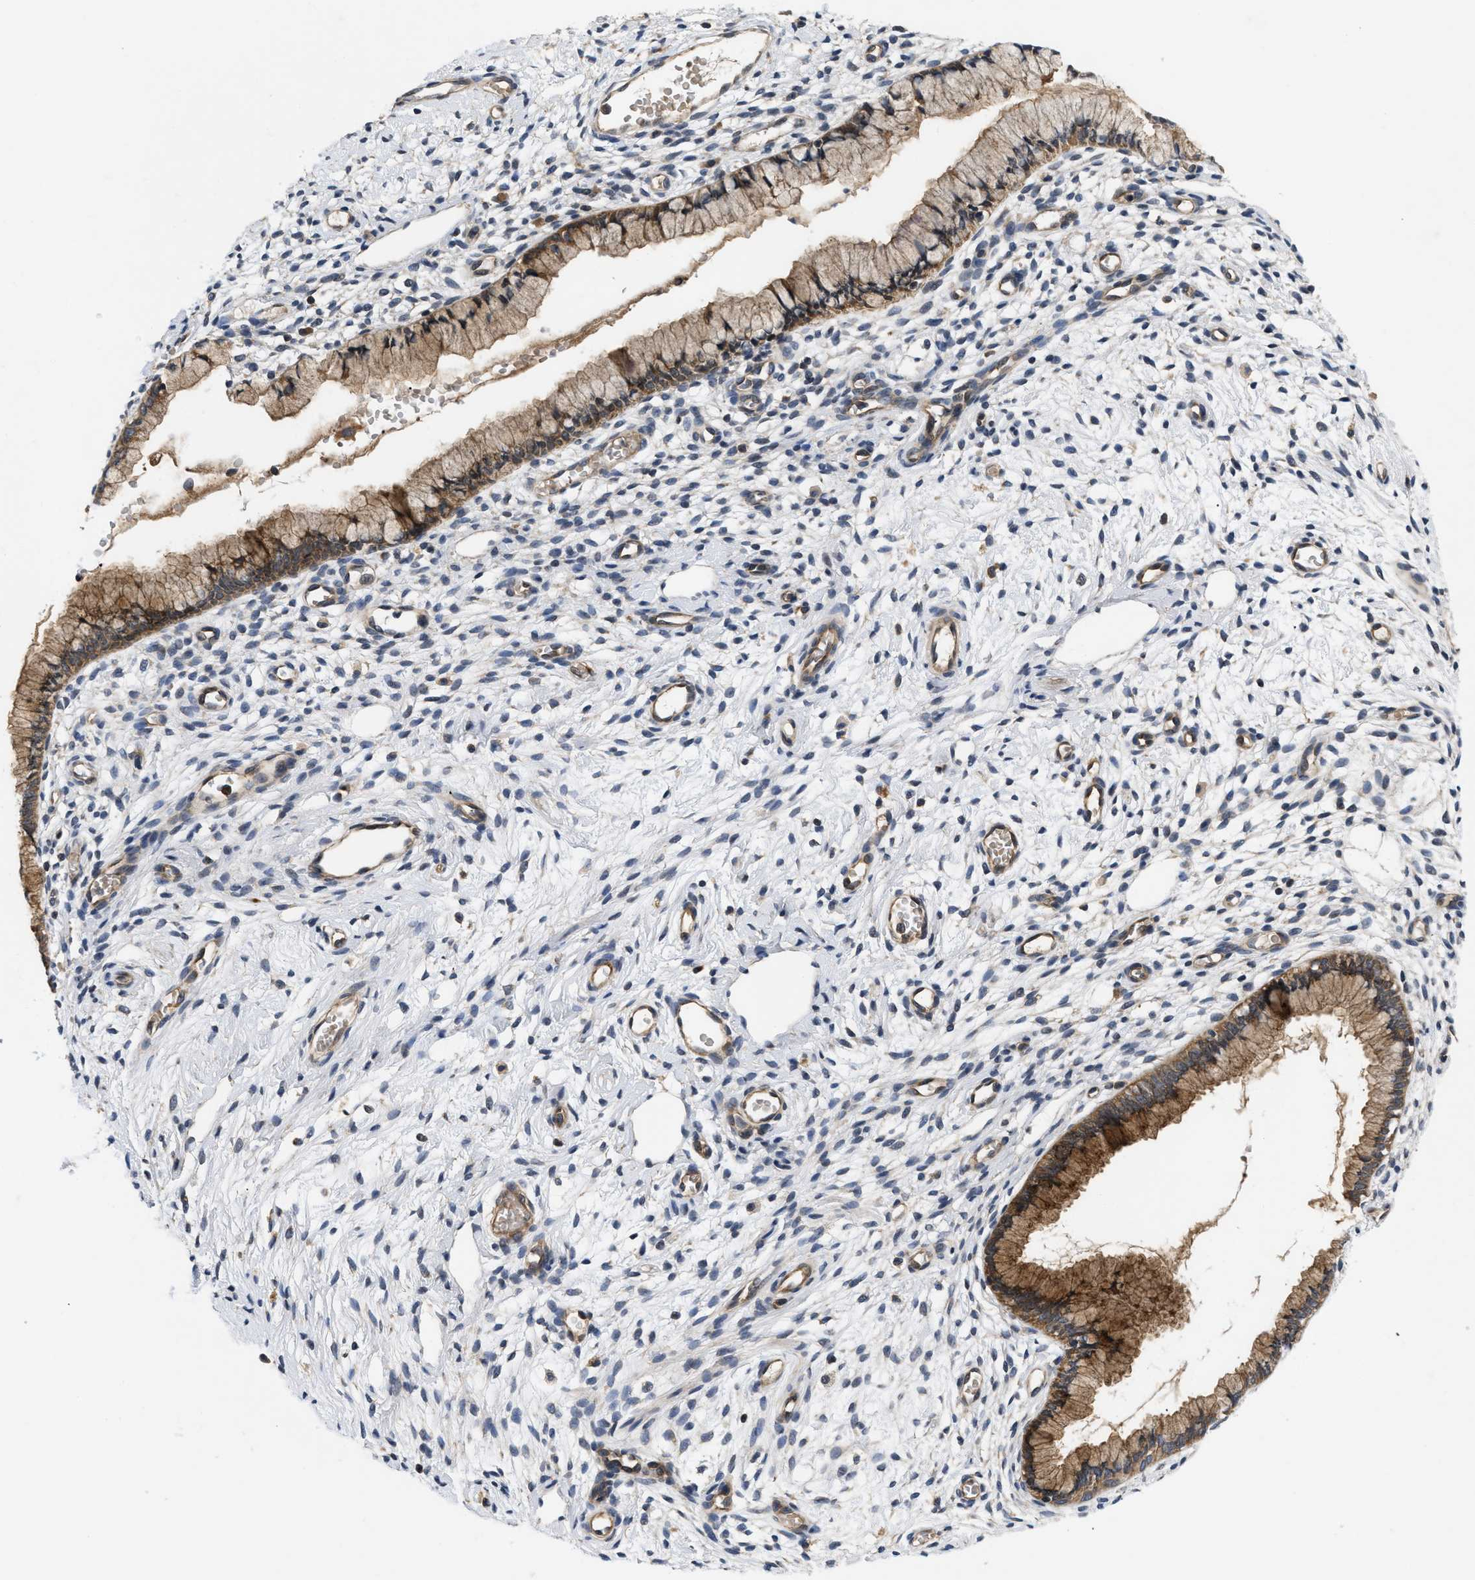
{"staining": {"intensity": "moderate", "quantity": ">75%", "location": "cytoplasmic/membranous"}, "tissue": "cervix", "cell_type": "Glandular cells", "image_type": "normal", "snomed": [{"axis": "morphology", "description": "Normal tissue, NOS"}, {"axis": "topography", "description": "Cervix"}], "caption": "This is an image of immunohistochemistry staining of benign cervix, which shows moderate staining in the cytoplasmic/membranous of glandular cells.", "gene": "HMGCR", "patient": {"sex": "female", "age": 65}}